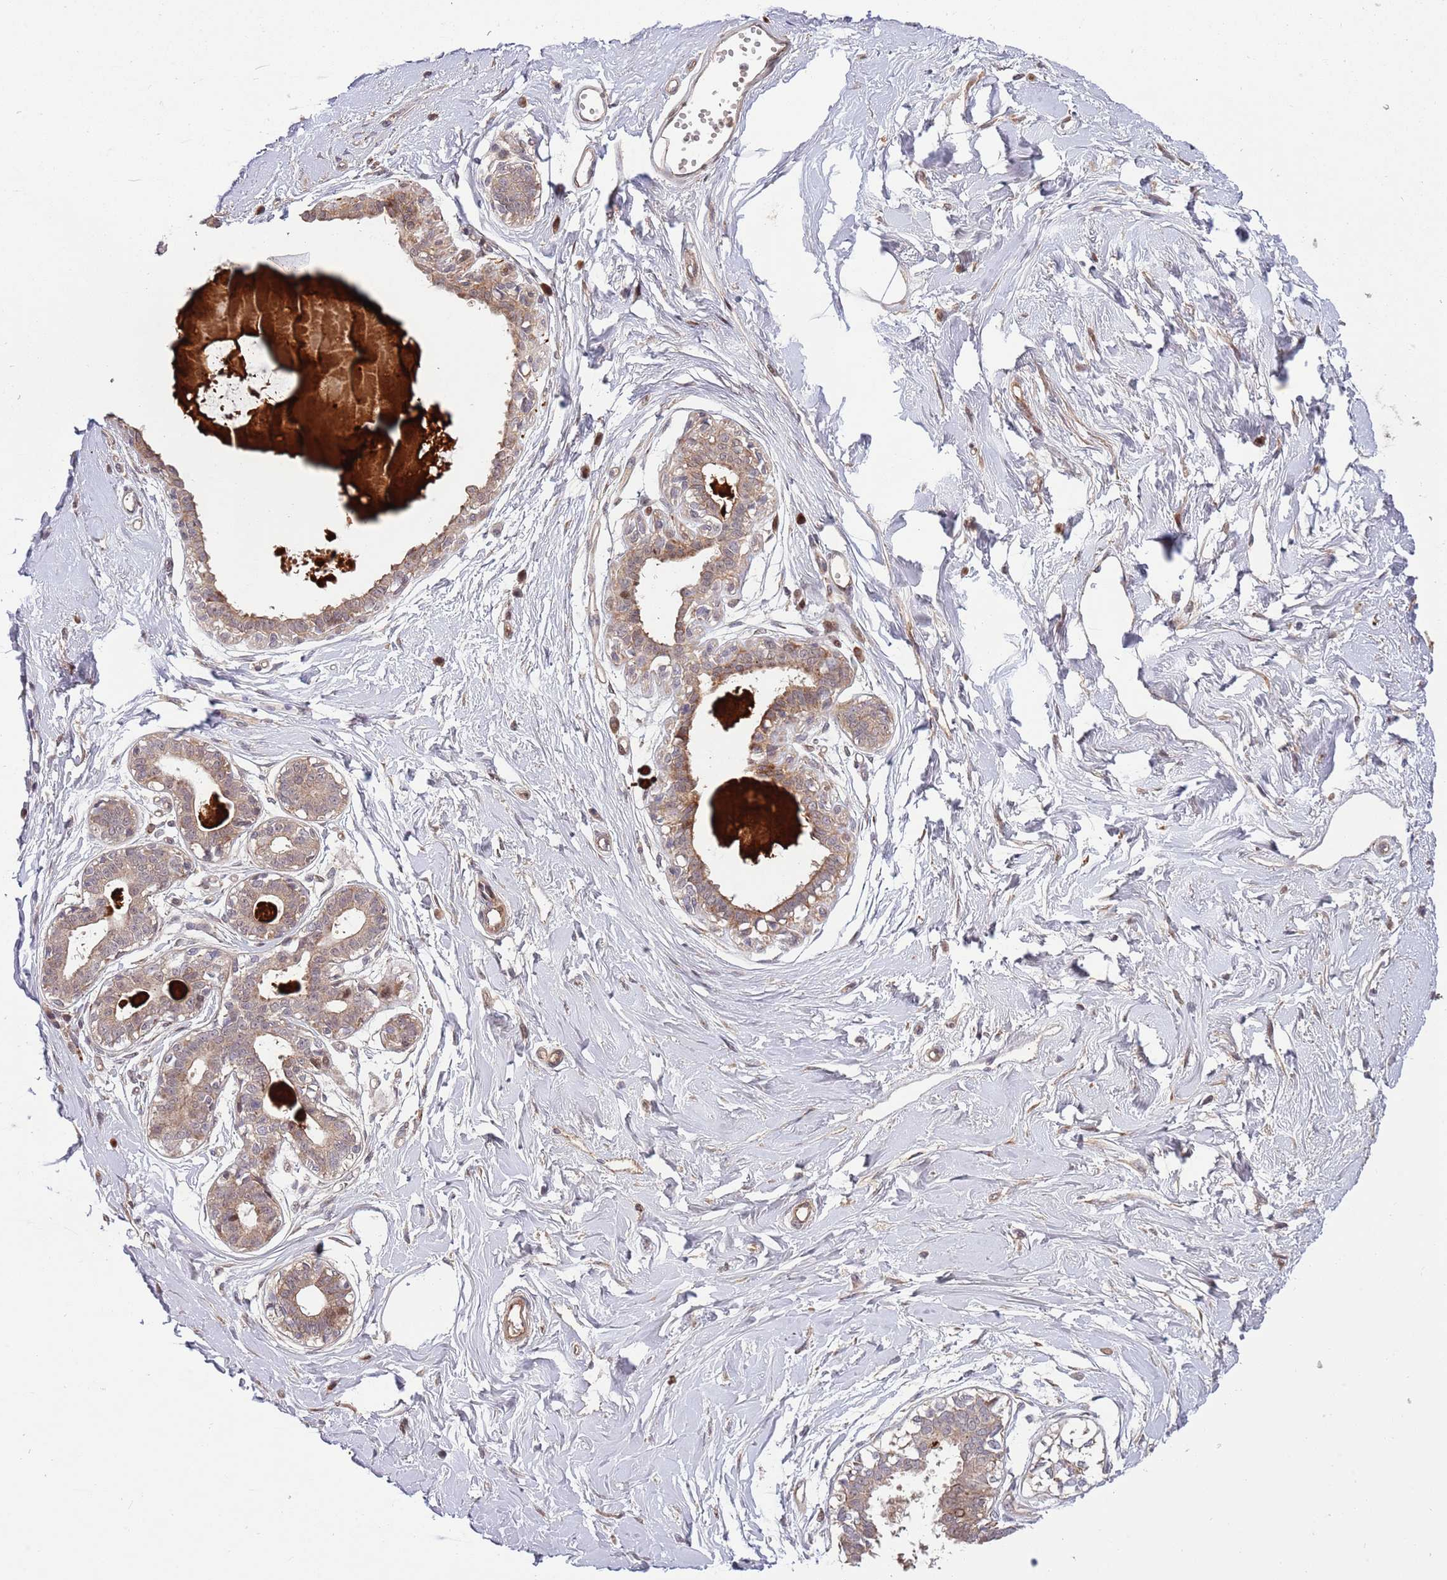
{"staining": {"intensity": "negative", "quantity": "none", "location": "none"}, "tissue": "breast", "cell_type": "Adipocytes", "image_type": "normal", "snomed": [{"axis": "morphology", "description": "Normal tissue, NOS"}, {"axis": "topography", "description": "Breast"}], "caption": "This is an immunohistochemistry photomicrograph of benign human breast. There is no positivity in adipocytes.", "gene": "NT5DC4", "patient": {"sex": "female", "age": 45}}